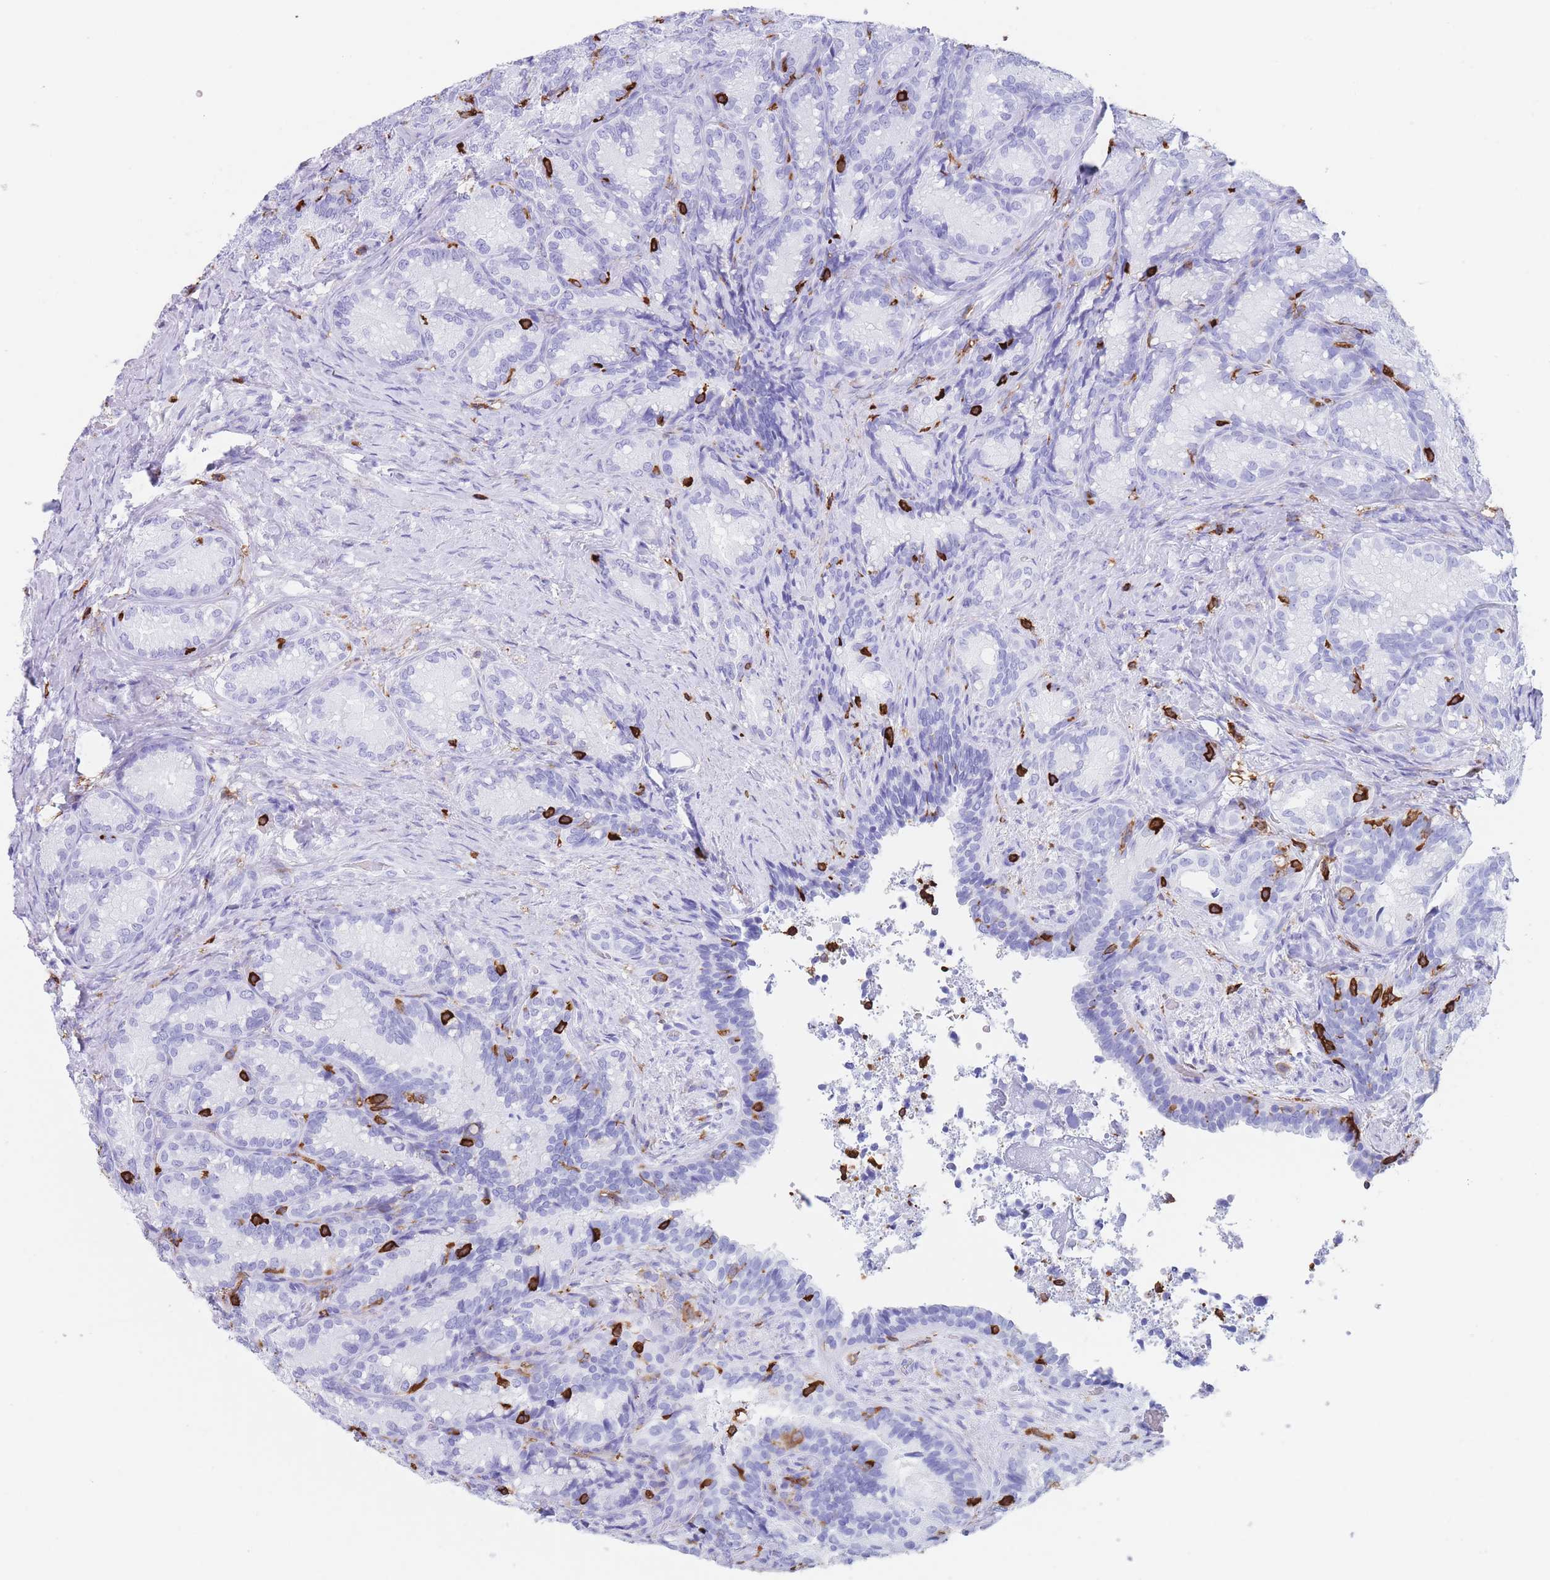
{"staining": {"intensity": "negative", "quantity": "none", "location": "none"}, "tissue": "seminal vesicle", "cell_type": "Glandular cells", "image_type": "normal", "snomed": [{"axis": "morphology", "description": "Normal tissue, NOS"}, {"axis": "topography", "description": "Seminal veicle"}], "caption": "The IHC histopathology image has no significant staining in glandular cells of seminal vesicle. The staining is performed using DAB brown chromogen with nuclei counter-stained in using hematoxylin.", "gene": "CORO1A", "patient": {"sex": "male", "age": 58}}